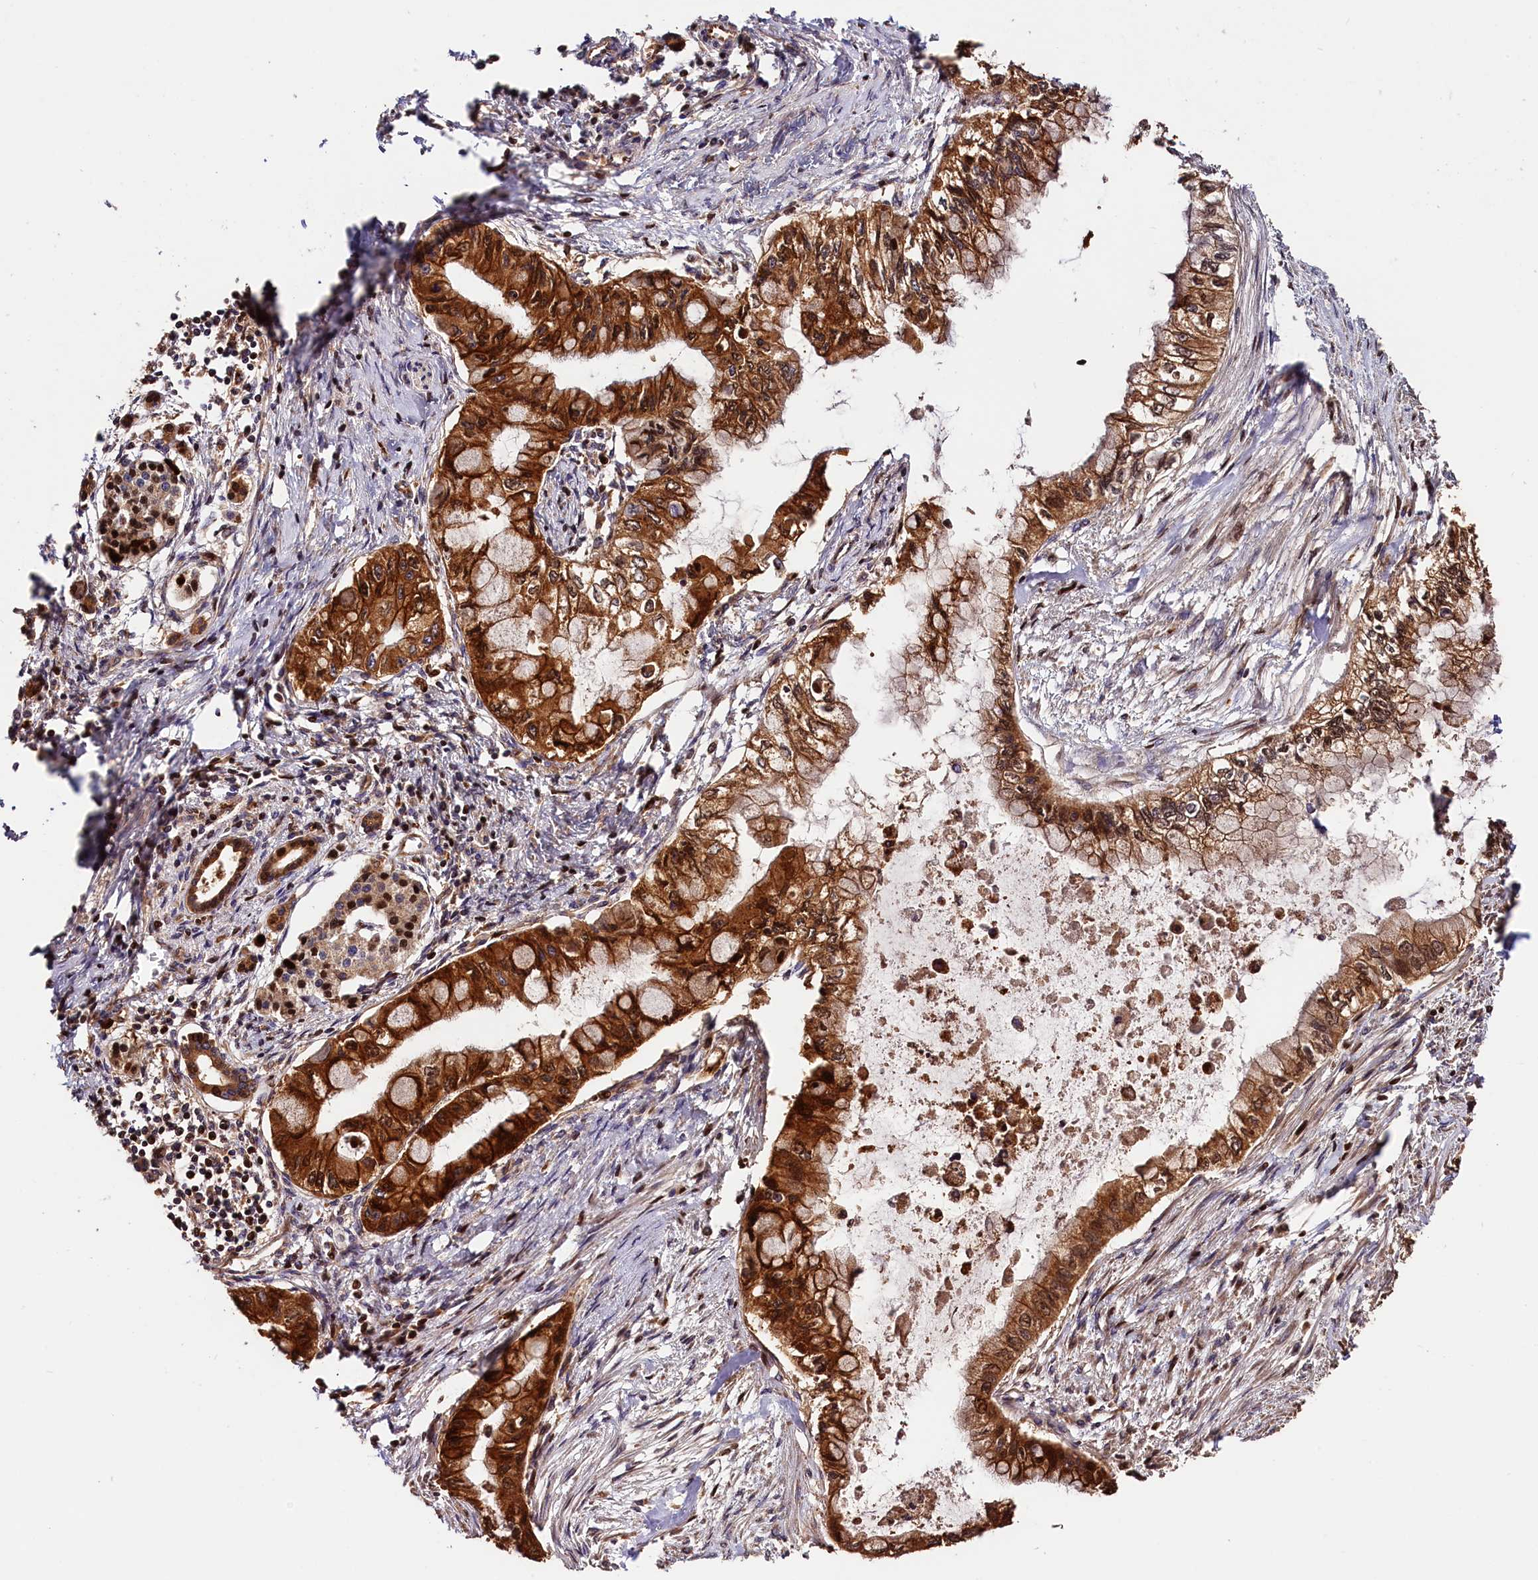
{"staining": {"intensity": "strong", "quantity": ">75%", "location": "cytoplasmic/membranous"}, "tissue": "pancreatic cancer", "cell_type": "Tumor cells", "image_type": "cancer", "snomed": [{"axis": "morphology", "description": "Adenocarcinoma, NOS"}, {"axis": "topography", "description": "Pancreas"}], "caption": "An IHC photomicrograph of tumor tissue is shown. Protein staining in brown highlights strong cytoplasmic/membranous positivity in pancreatic cancer (adenocarcinoma) within tumor cells.", "gene": "HMOX2", "patient": {"sex": "male", "age": 48}}